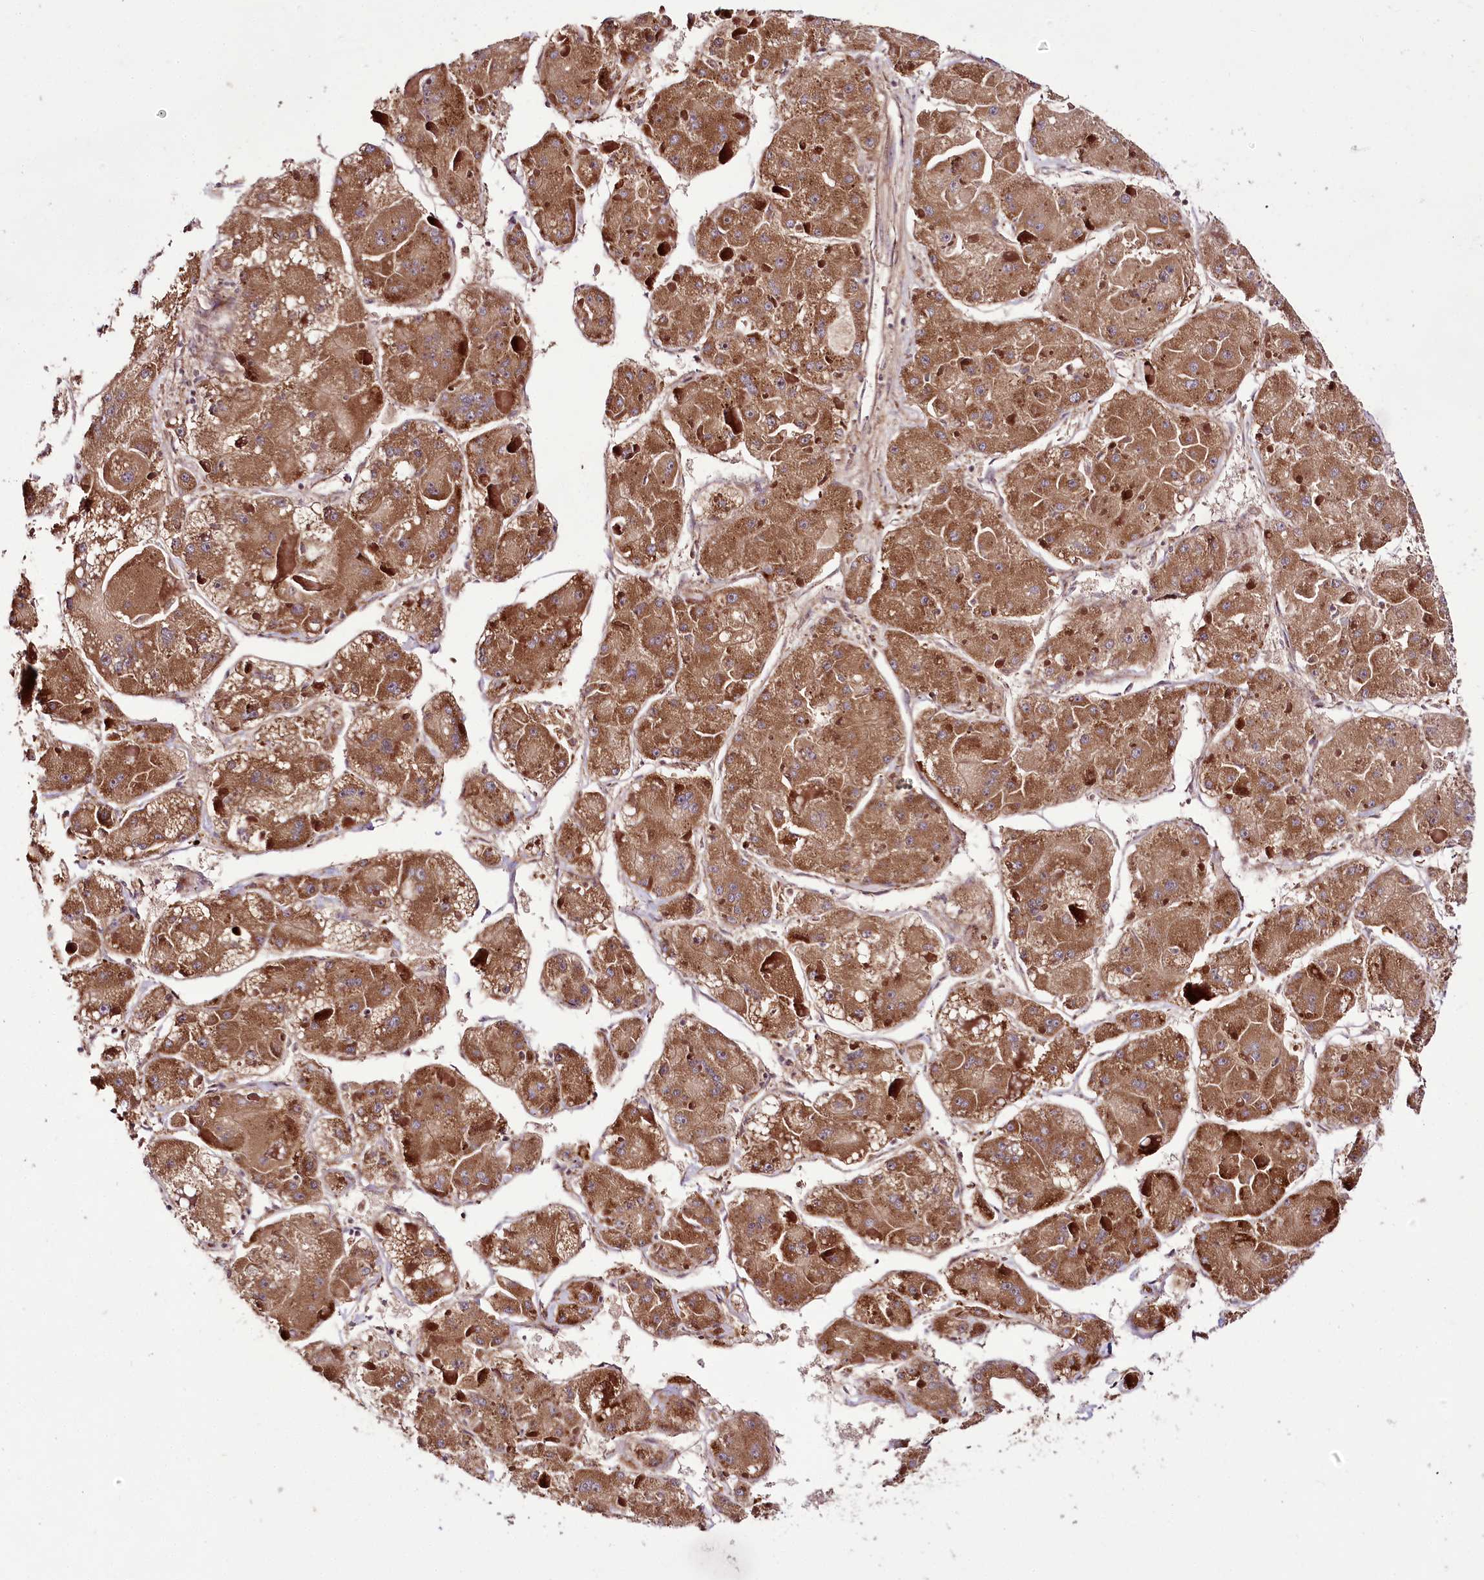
{"staining": {"intensity": "moderate", "quantity": ">75%", "location": "cytoplasmic/membranous"}, "tissue": "liver cancer", "cell_type": "Tumor cells", "image_type": "cancer", "snomed": [{"axis": "morphology", "description": "Carcinoma, Hepatocellular, NOS"}, {"axis": "topography", "description": "Liver"}], "caption": "Protein analysis of liver hepatocellular carcinoma tissue reveals moderate cytoplasmic/membranous staining in about >75% of tumor cells.", "gene": "RAB7A", "patient": {"sex": "female", "age": 73}}